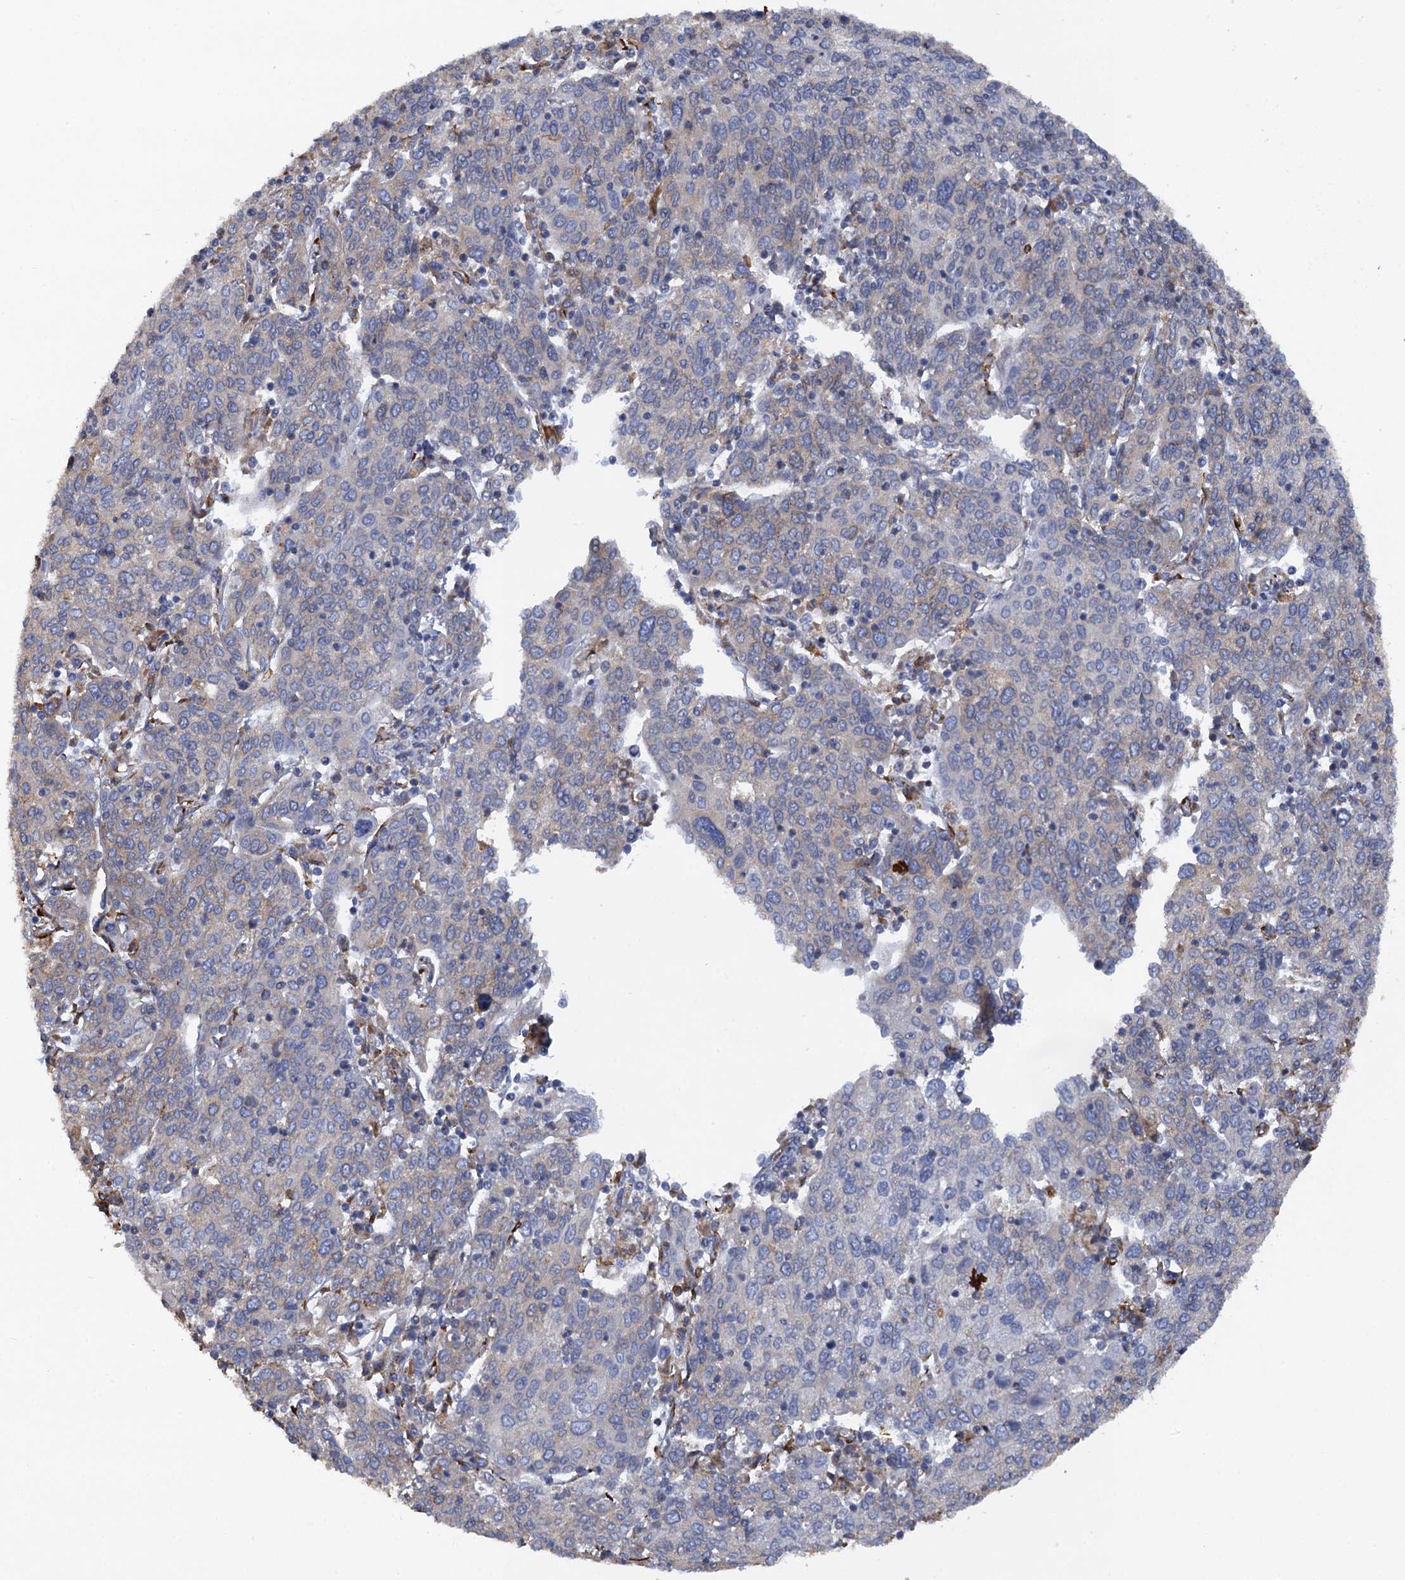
{"staining": {"intensity": "negative", "quantity": "none", "location": "none"}, "tissue": "cervical cancer", "cell_type": "Tumor cells", "image_type": "cancer", "snomed": [{"axis": "morphology", "description": "Squamous cell carcinoma, NOS"}, {"axis": "topography", "description": "Cervix"}], "caption": "DAB immunohistochemical staining of human cervical cancer (squamous cell carcinoma) demonstrates no significant expression in tumor cells.", "gene": "POGLUT3", "patient": {"sex": "female", "age": 67}}